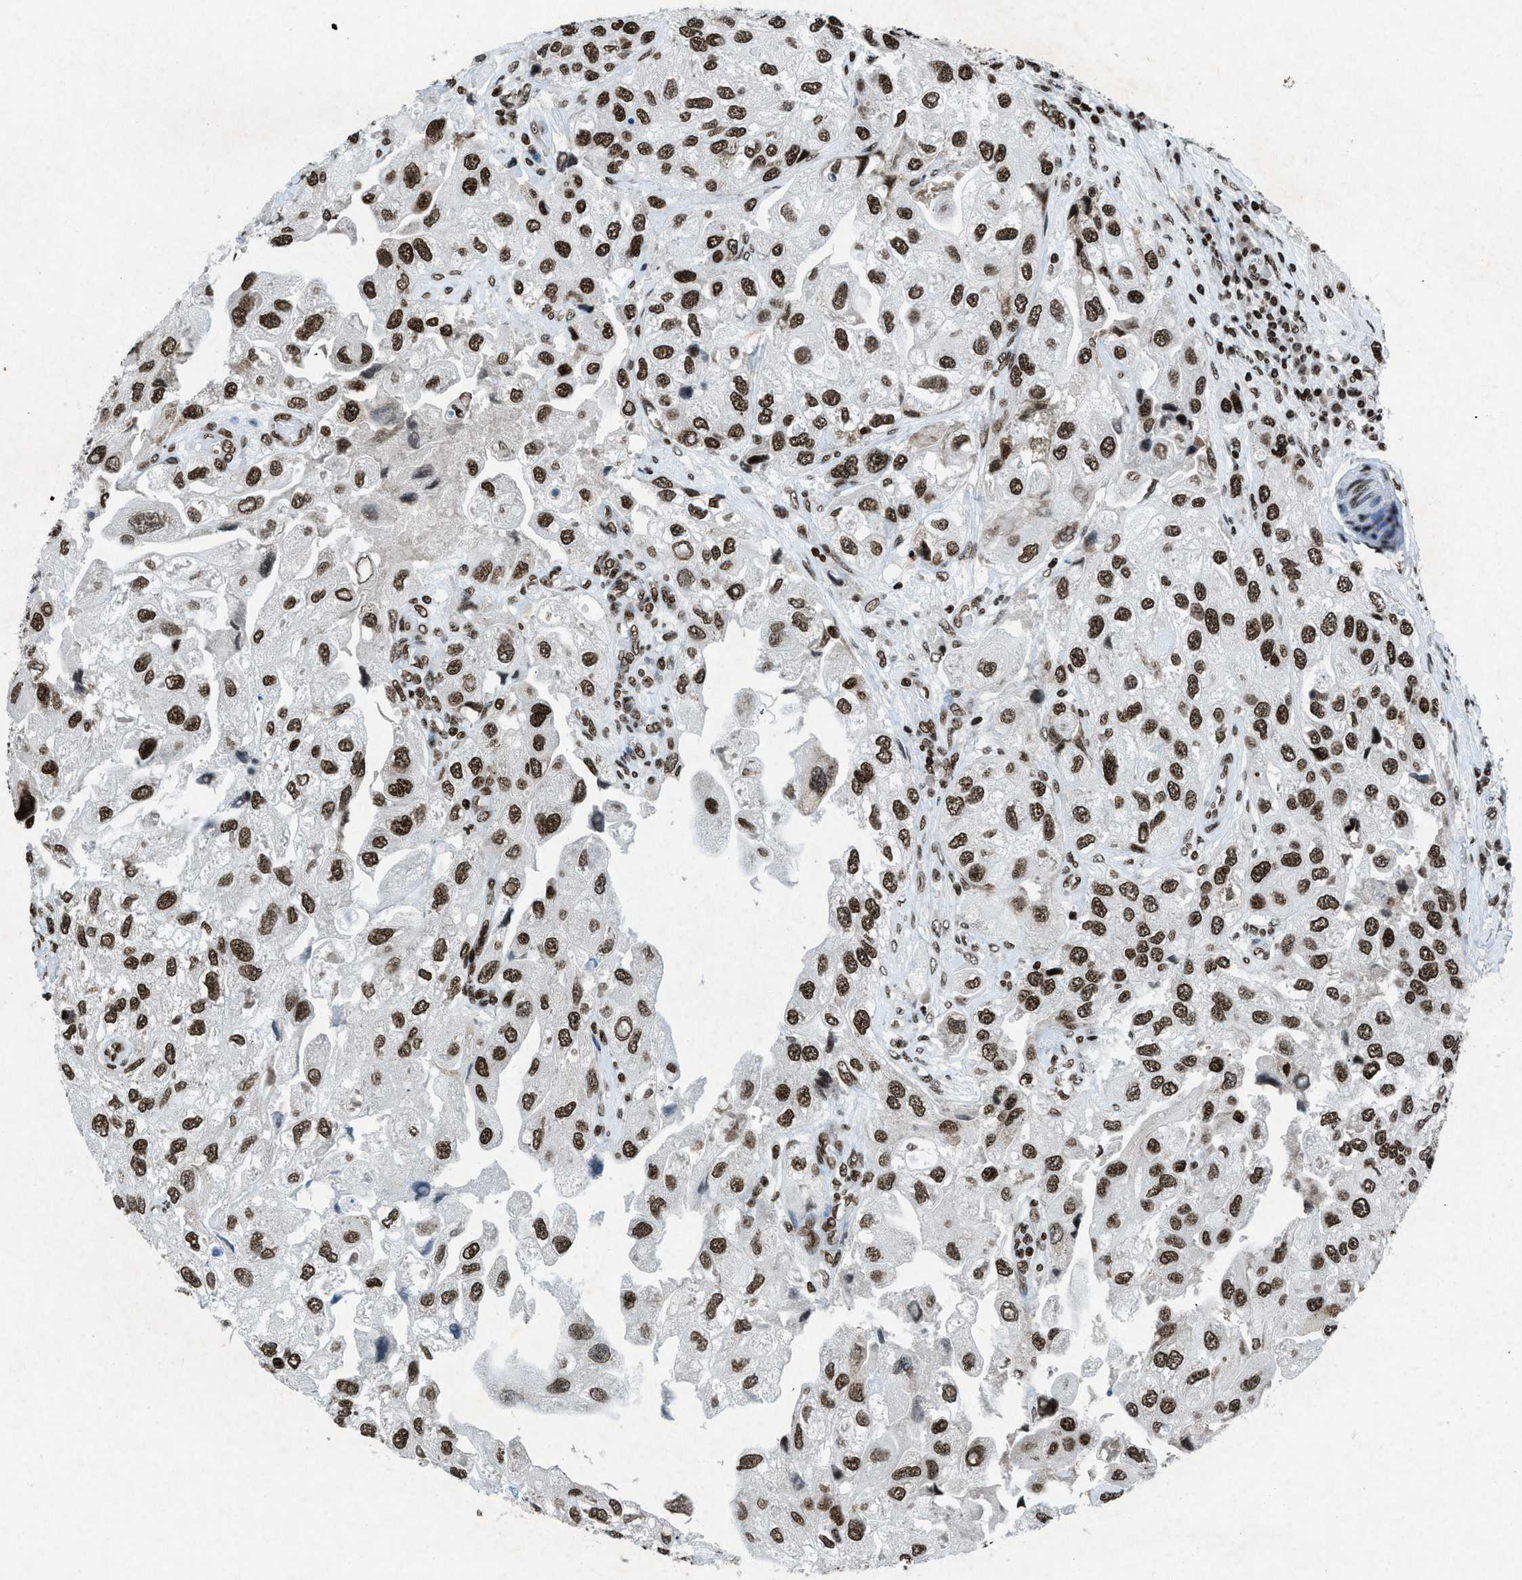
{"staining": {"intensity": "strong", "quantity": ">75%", "location": "nuclear"}, "tissue": "urothelial cancer", "cell_type": "Tumor cells", "image_type": "cancer", "snomed": [{"axis": "morphology", "description": "Urothelial carcinoma, High grade"}, {"axis": "topography", "description": "Urinary bladder"}], "caption": "Protein staining reveals strong nuclear staining in about >75% of tumor cells in urothelial cancer.", "gene": "NXF1", "patient": {"sex": "female", "age": 64}}